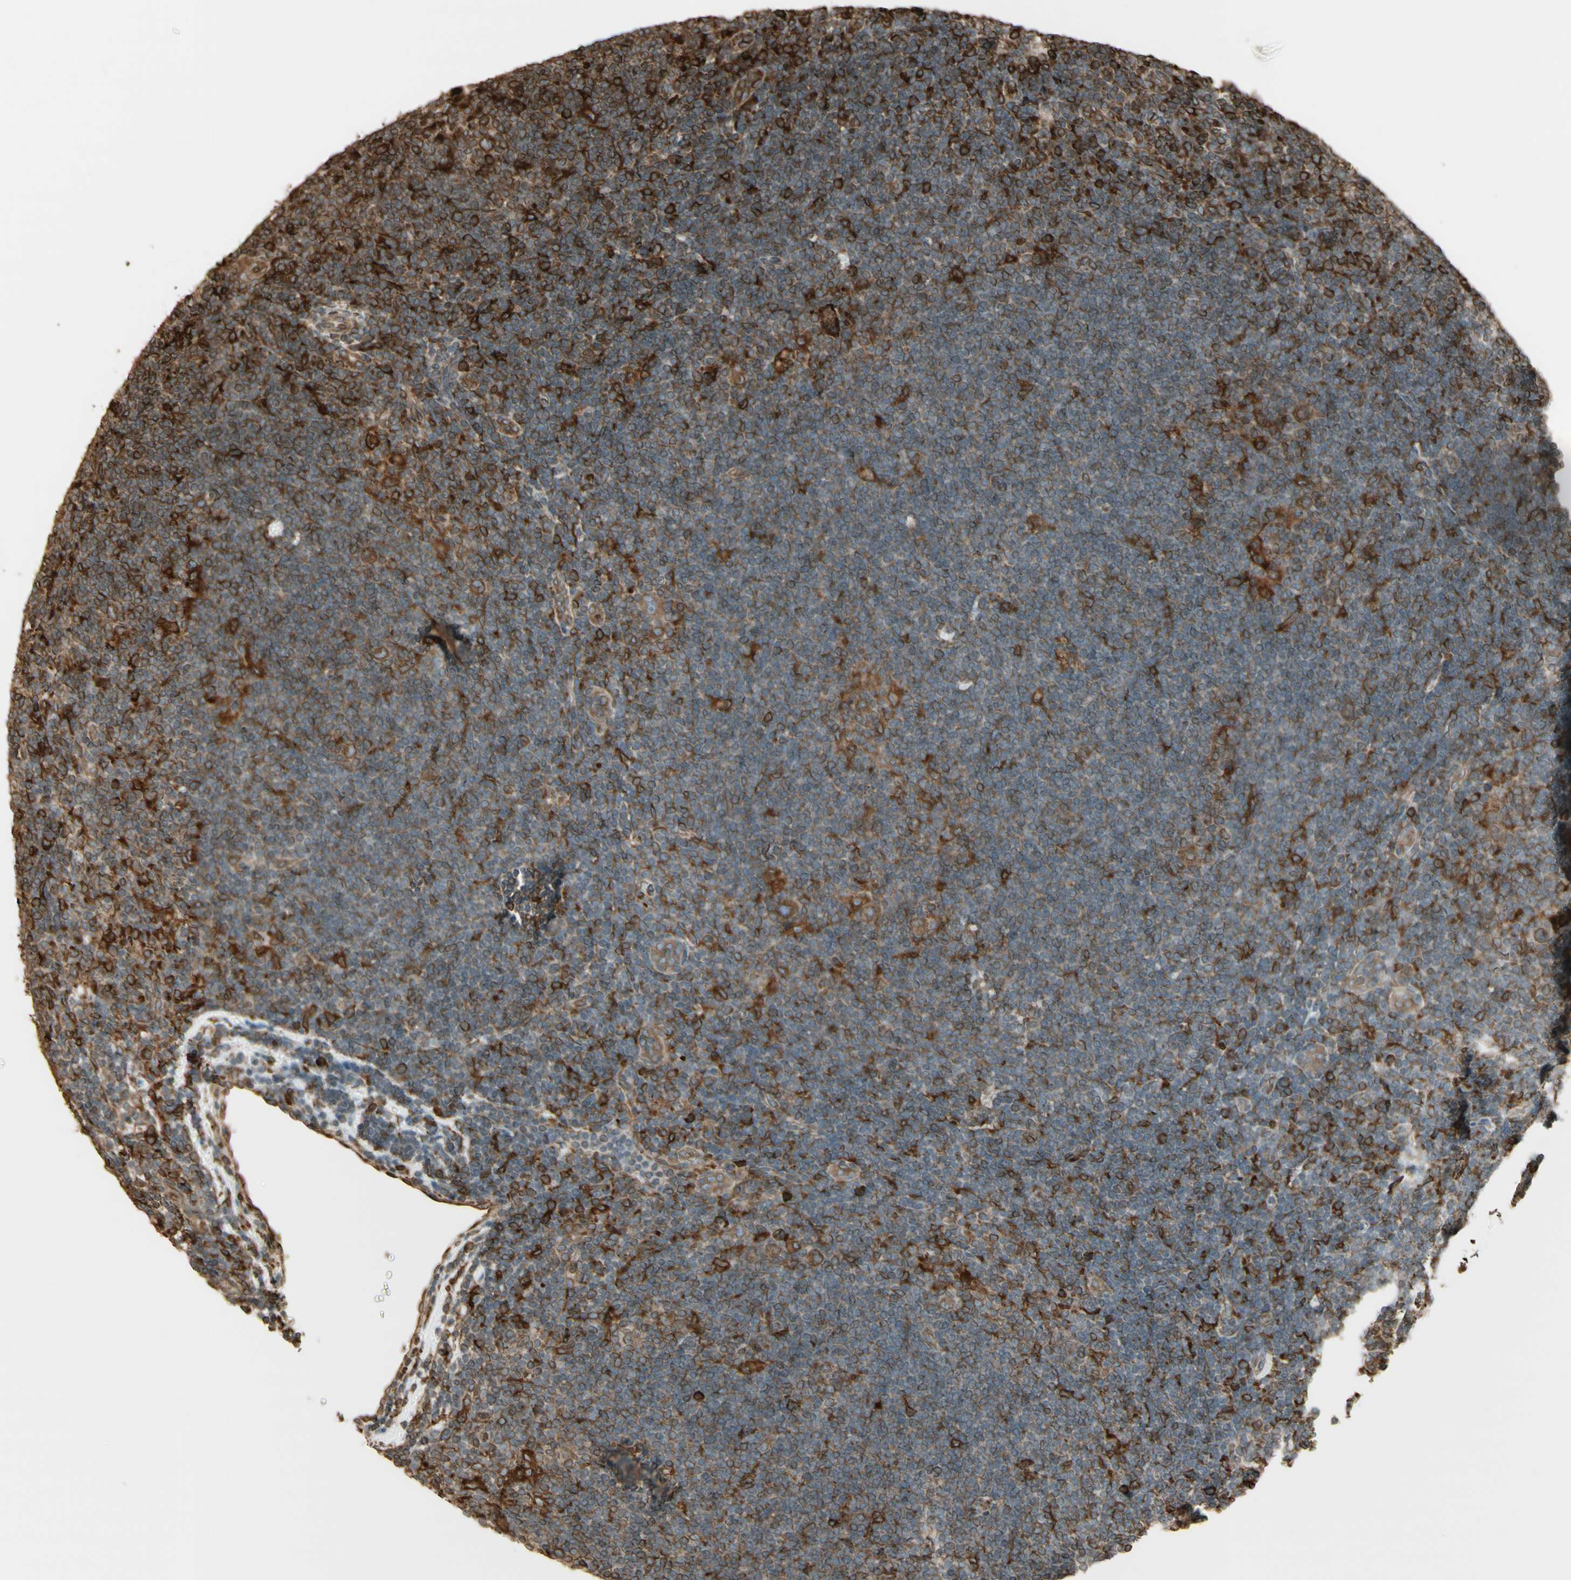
{"staining": {"intensity": "weak", "quantity": ">75%", "location": "cytoplasmic/membranous"}, "tissue": "lymphoma", "cell_type": "Tumor cells", "image_type": "cancer", "snomed": [{"axis": "morphology", "description": "Hodgkin's disease, NOS"}, {"axis": "topography", "description": "Lymph node"}], "caption": "Hodgkin's disease stained with DAB (3,3'-diaminobenzidine) IHC demonstrates low levels of weak cytoplasmic/membranous positivity in about >75% of tumor cells. (Brightfield microscopy of DAB IHC at high magnification).", "gene": "CANX", "patient": {"sex": "female", "age": 57}}